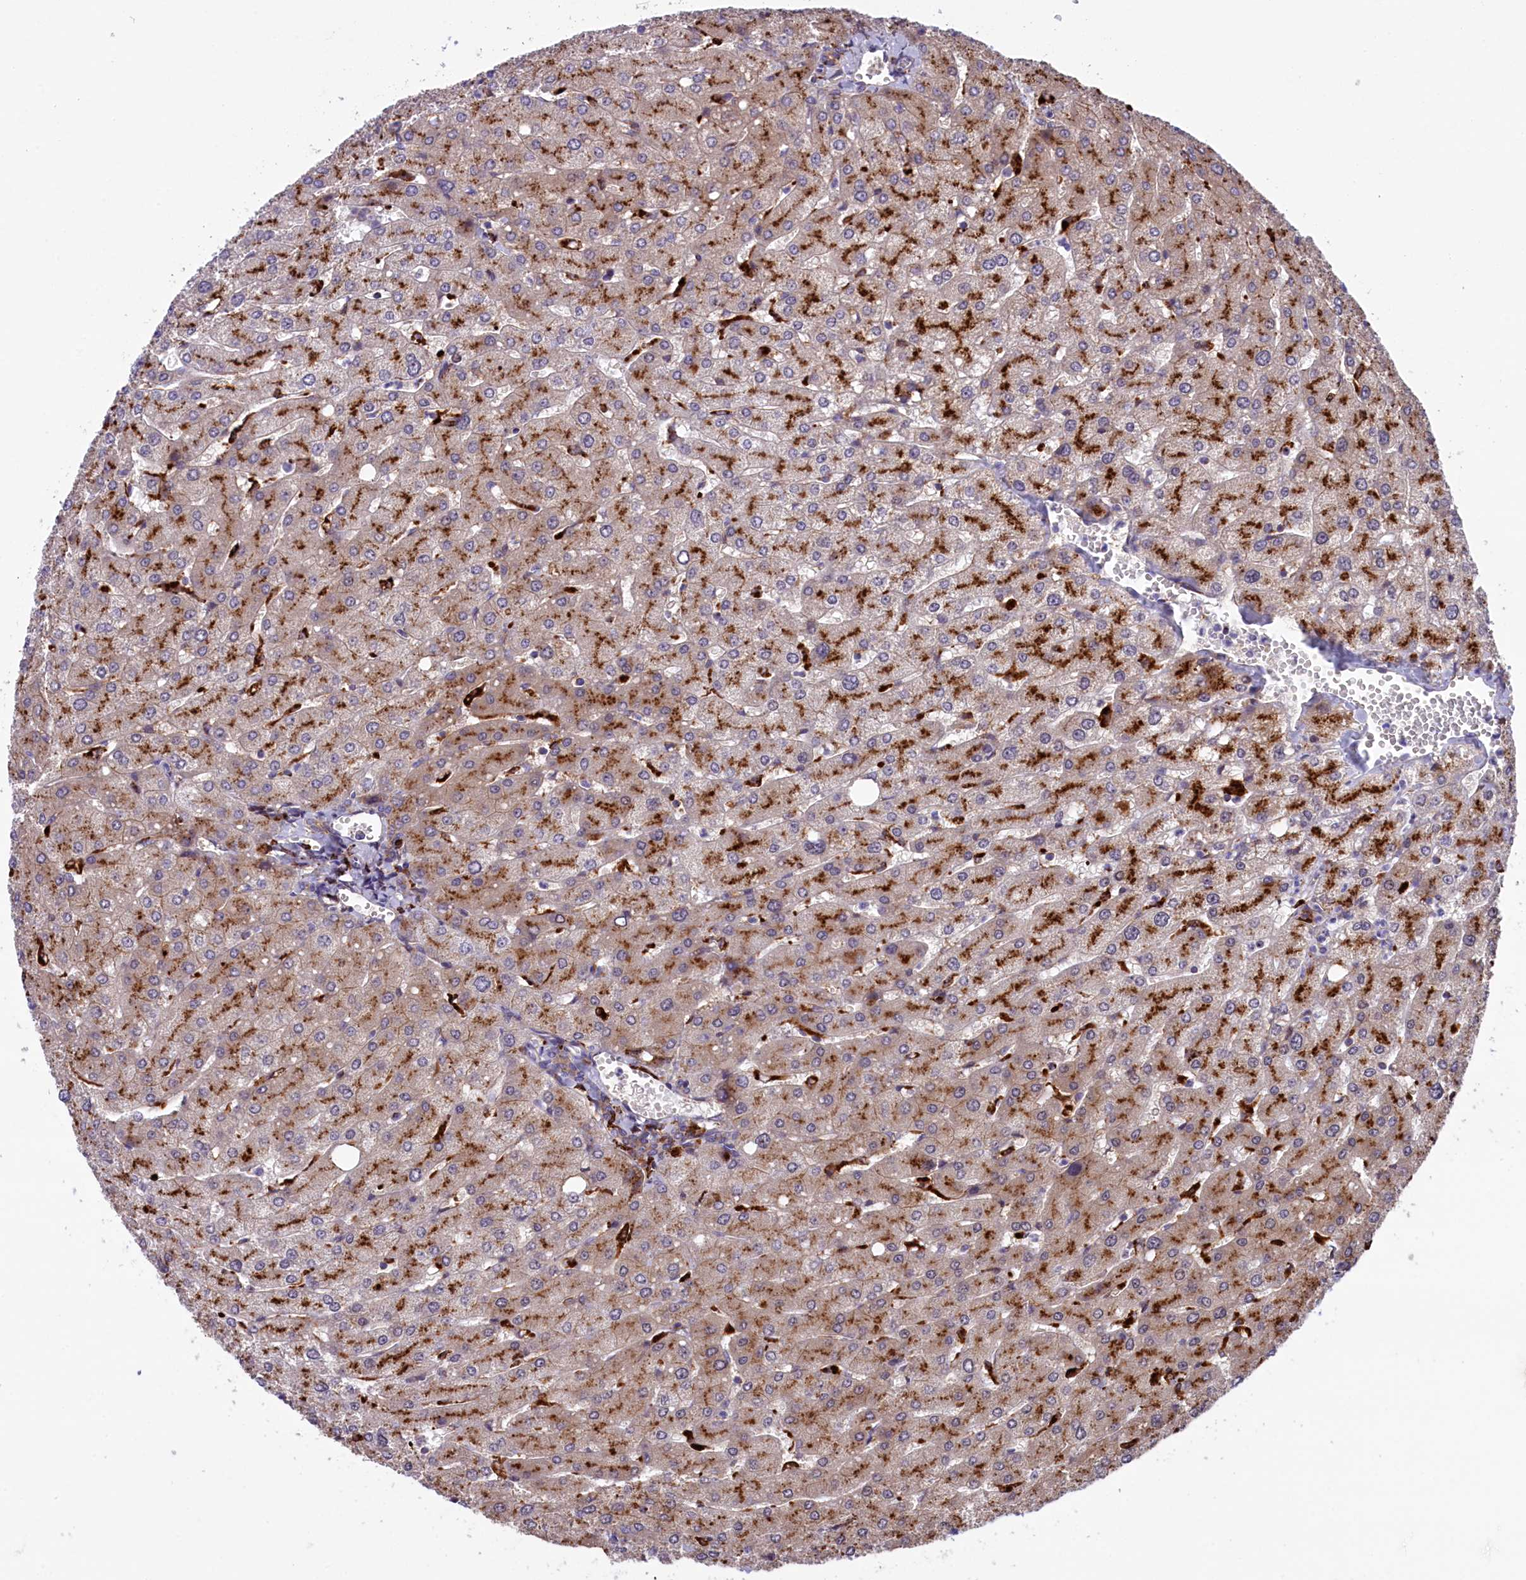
{"staining": {"intensity": "weak", "quantity": ">75%", "location": "cytoplasmic/membranous"}, "tissue": "liver", "cell_type": "Cholangiocytes", "image_type": "normal", "snomed": [{"axis": "morphology", "description": "Normal tissue, NOS"}, {"axis": "topography", "description": "Liver"}], "caption": "The histopathology image shows immunohistochemical staining of unremarkable liver. There is weak cytoplasmic/membranous expression is present in approximately >75% of cholangiocytes. (IHC, brightfield microscopy, high magnification).", "gene": "MAN2B1", "patient": {"sex": "male", "age": 55}}